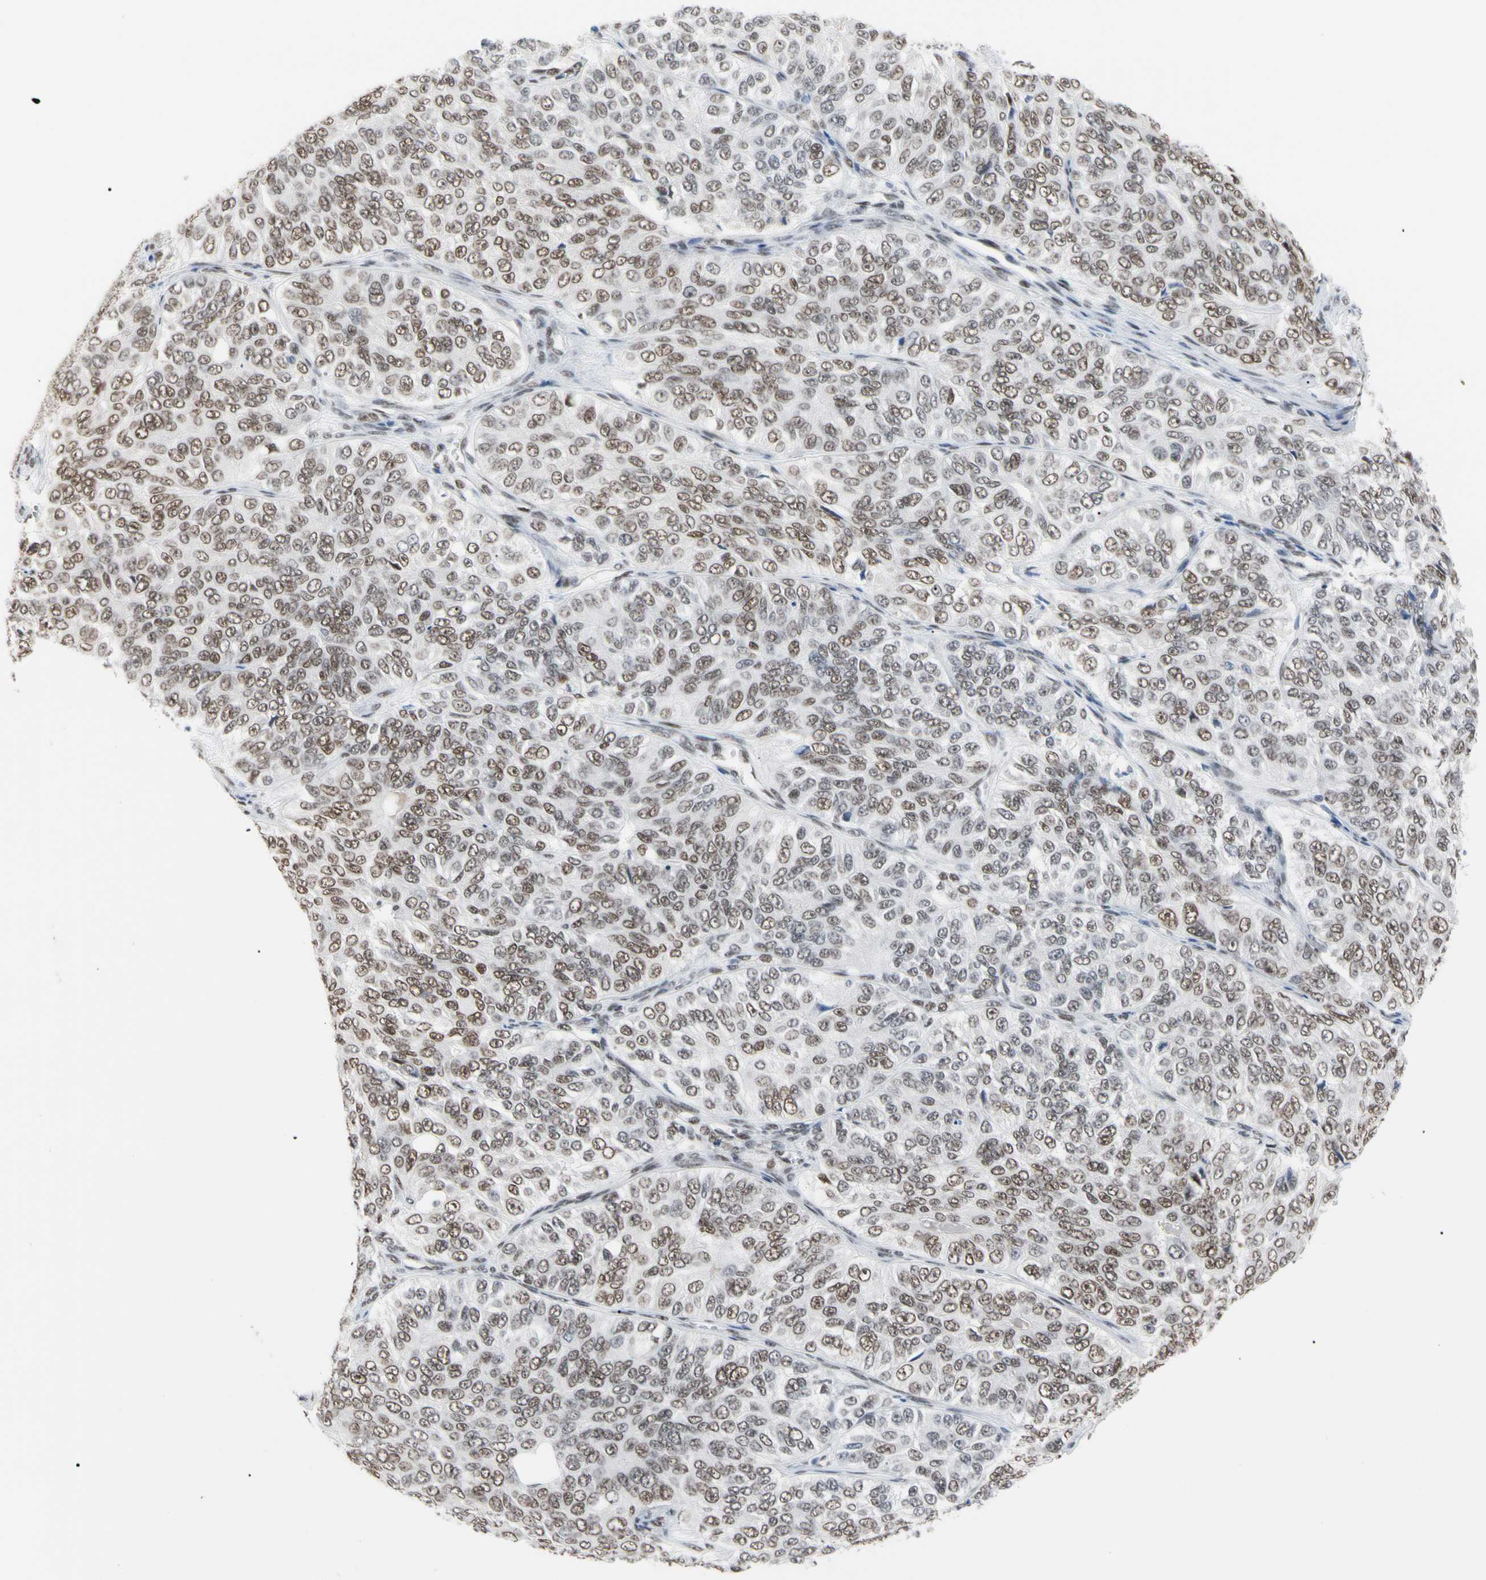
{"staining": {"intensity": "weak", "quantity": ">75%", "location": "nuclear"}, "tissue": "ovarian cancer", "cell_type": "Tumor cells", "image_type": "cancer", "snomed": [{"axis": "morphology", "description": "Carcinoma, endometroid"}, {"axis": "topography", "description": "Ovary"}], "caption": "About >75% of tumor cells in human endometroid carcinoma (ovarian) exhibit weak nuclear protein staining as visualized by brown immunohistochemical staining.", "gene": "FAM98B", "patient": {"sex": "female", "age": 51}}